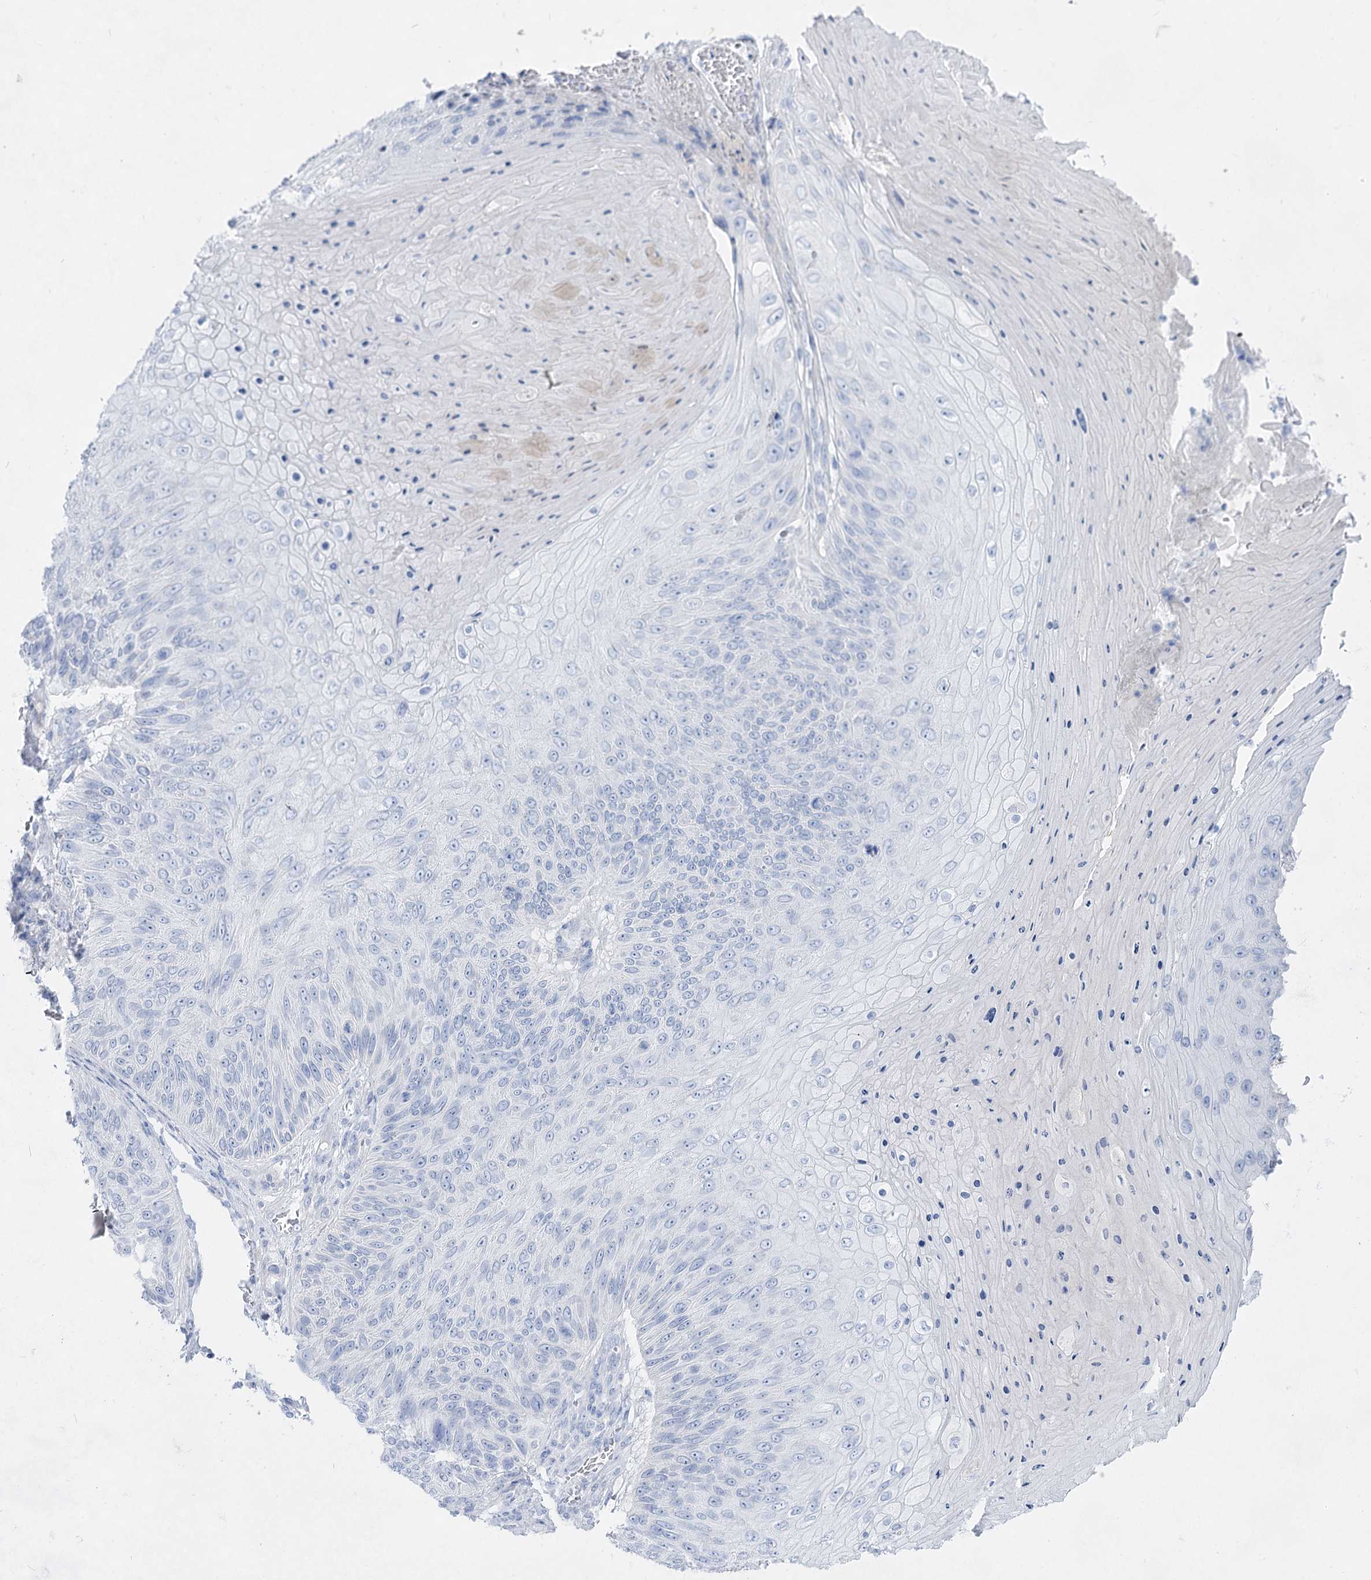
{"staining": {"intensity": "negative", "quantity": "none", "location": "none"}, "tissue": "skin cancer", "cell_type": "Tumor cells", "image_type": "cancer", "snomed": [{"axis": "morphology", "description": "Squamous cell carcinoma, NOS"}, {"axis": "topography", "description": "Skin"}], "caption": "Skin cancer (squamous cell carcinoma) was stained to show a protein in brown. There is no significant positivity in tumor cells. (Immunohistochemistry, brightfield microscopy, high magnification).", "gene": "ACRV1", "patient": {"sex": "female", "age": 88}}